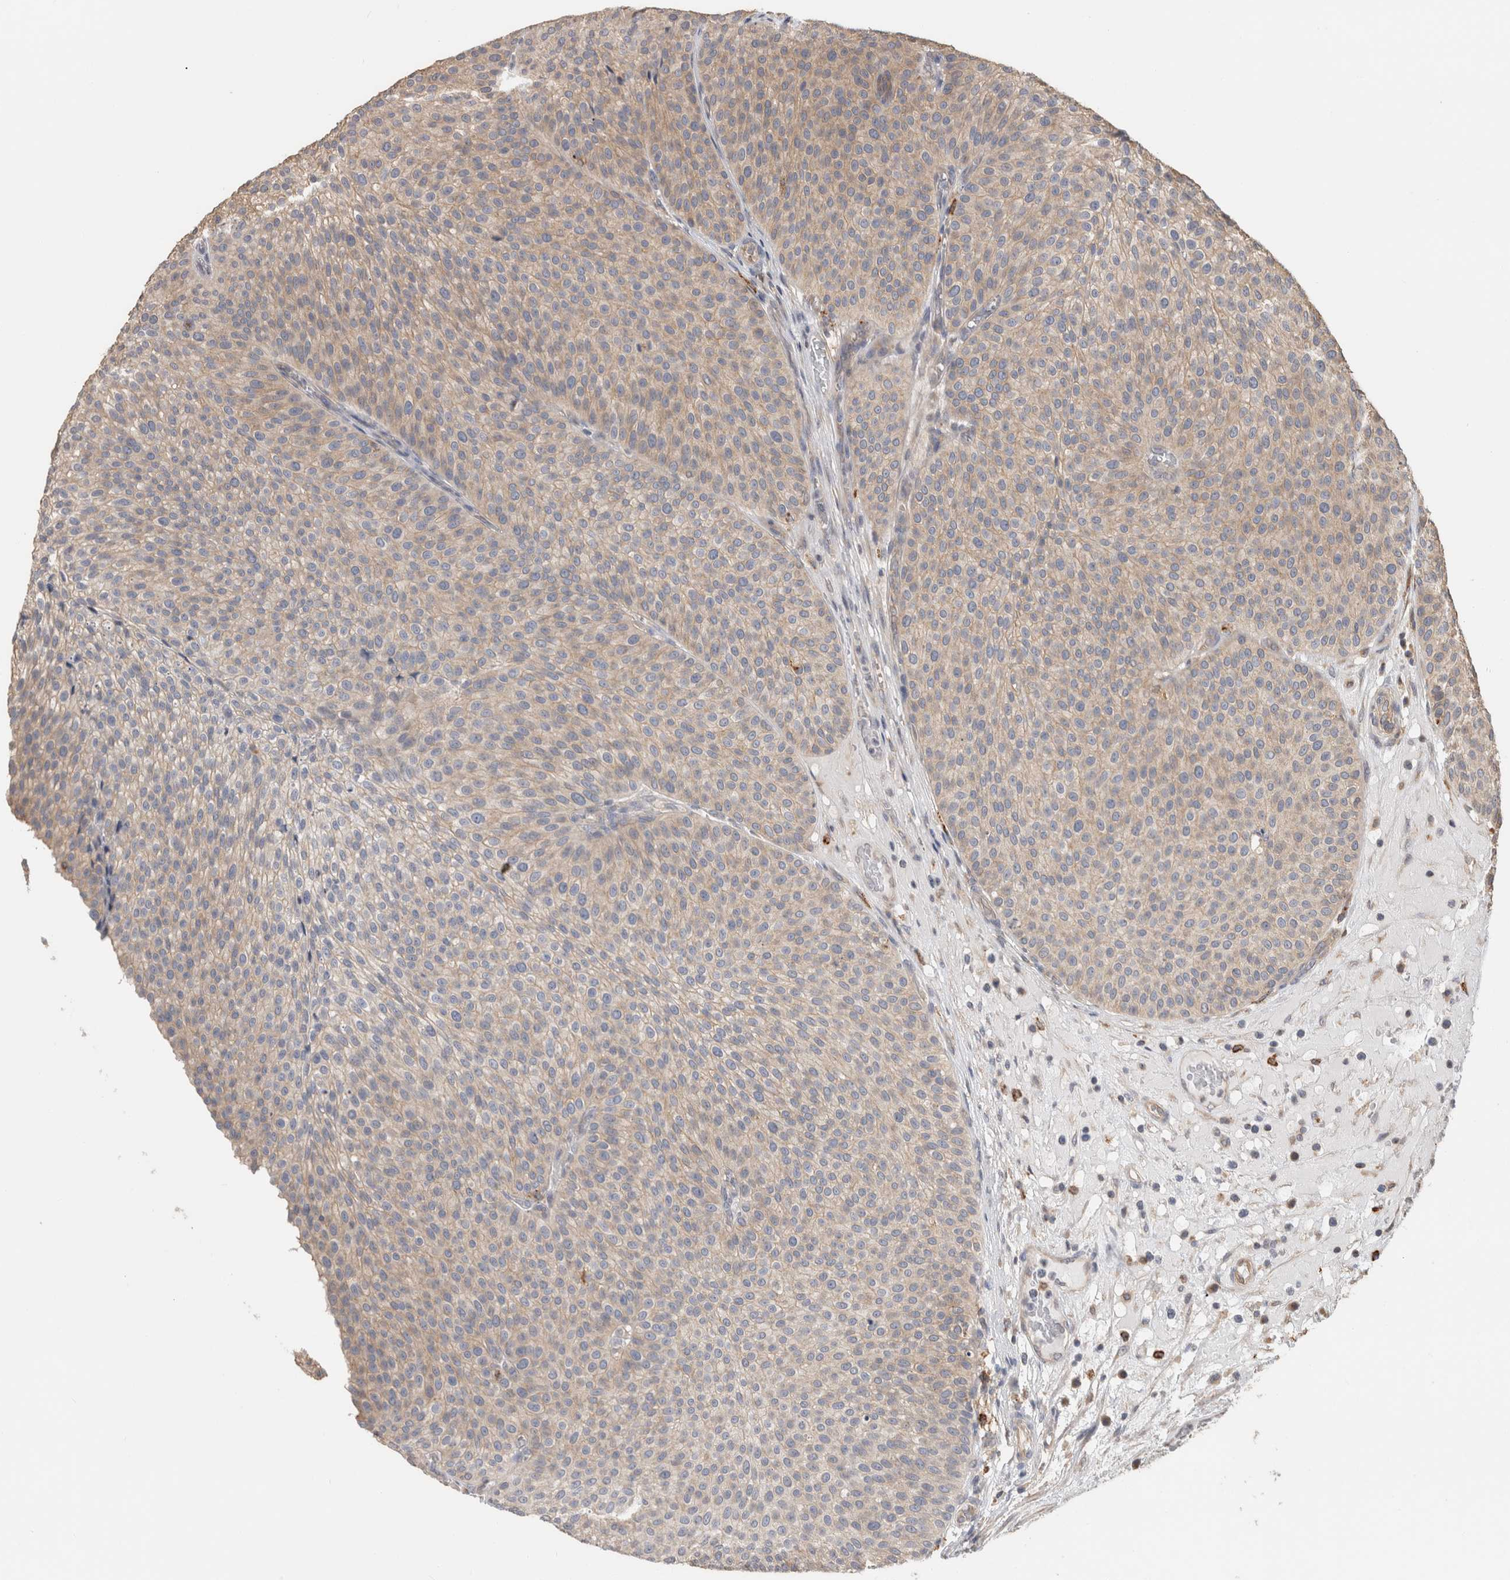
{"staining": {"intensity": "weak", "quantity": ">75%", "location": "cytoplasmic/membranous"}, "tissue": "urothelial cancer", "cell_type": "Tumor cells", "image_type": "cancer", "snomed": [{"axis": "morphology", "description": "Normal tissue, NOS"}, {"axis": "morphology", "description": "Urothelial carcinoma, Low grade"}, {"axis": "topography", "description": "Smooth muscle"}, {"axis": "topography", "description": "Urinary bladder"}], "caption": "Immunohistochemical staining of human urothelial cancer demonstrates low levels of weak cytoplasmic/membranous staining in approximately >75% of tumor cells.", "gene": "CLIP1", "patient": {"sex": "male", "age": 60}}